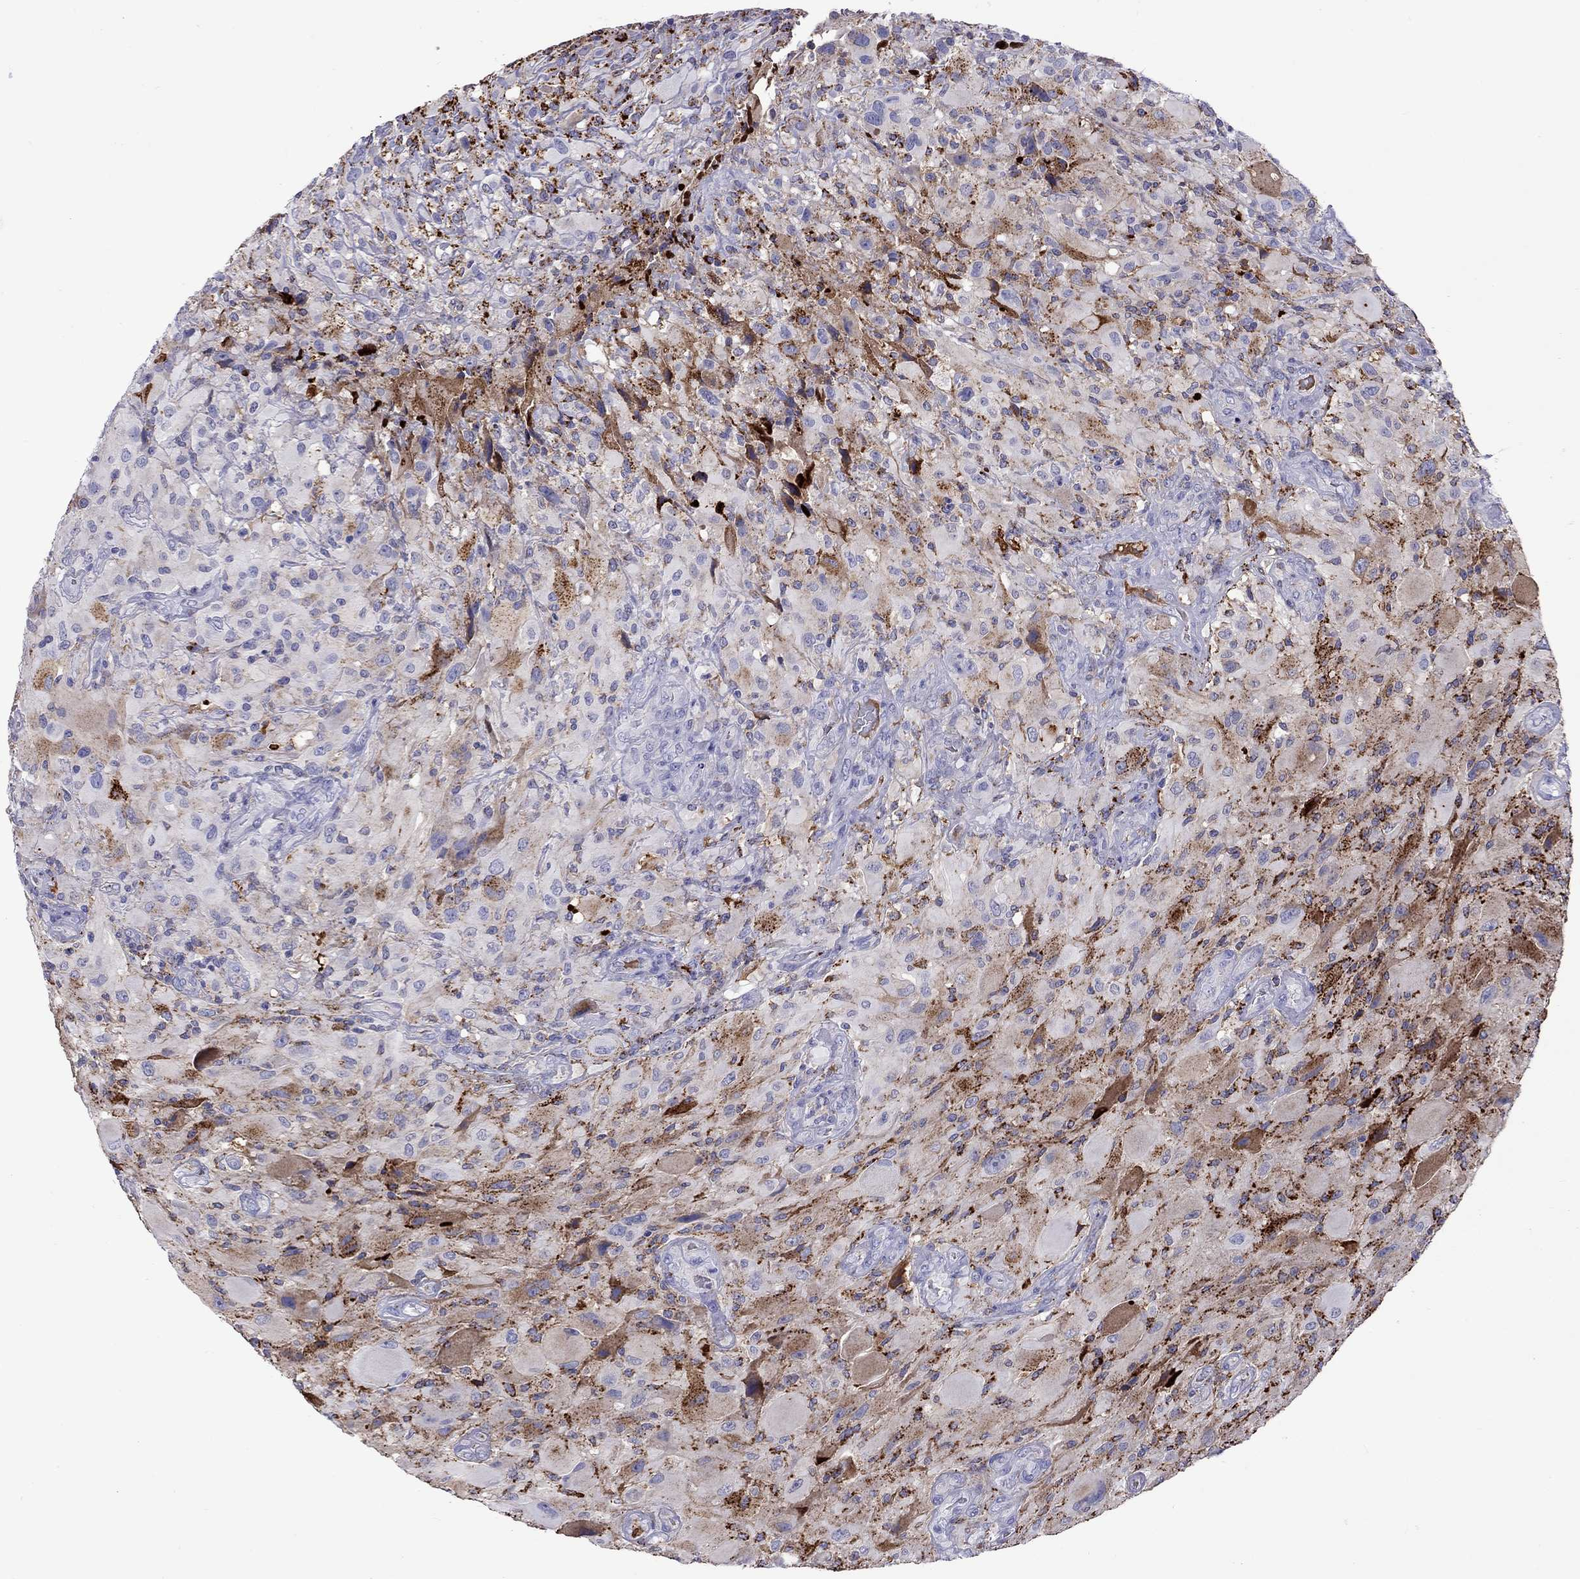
{"staining": {"intensity": "negative", "quantity": "none", "location": "none"}, "tissue": "glioma", "cell_type": "Tumor cells", "image_type": "cancer", "snomed": [{"axis": "morphology", "description": "Glioma, malignant, High grade"}, {"axis": "topography", "description": "Cerebral cortex"}], "caption": "Image shows no protein staining in tumor cells of high-grade glioma (malignant) tissue.", "gene": "SERPINA3", "patient": {"sex": "male", "age": 35}}